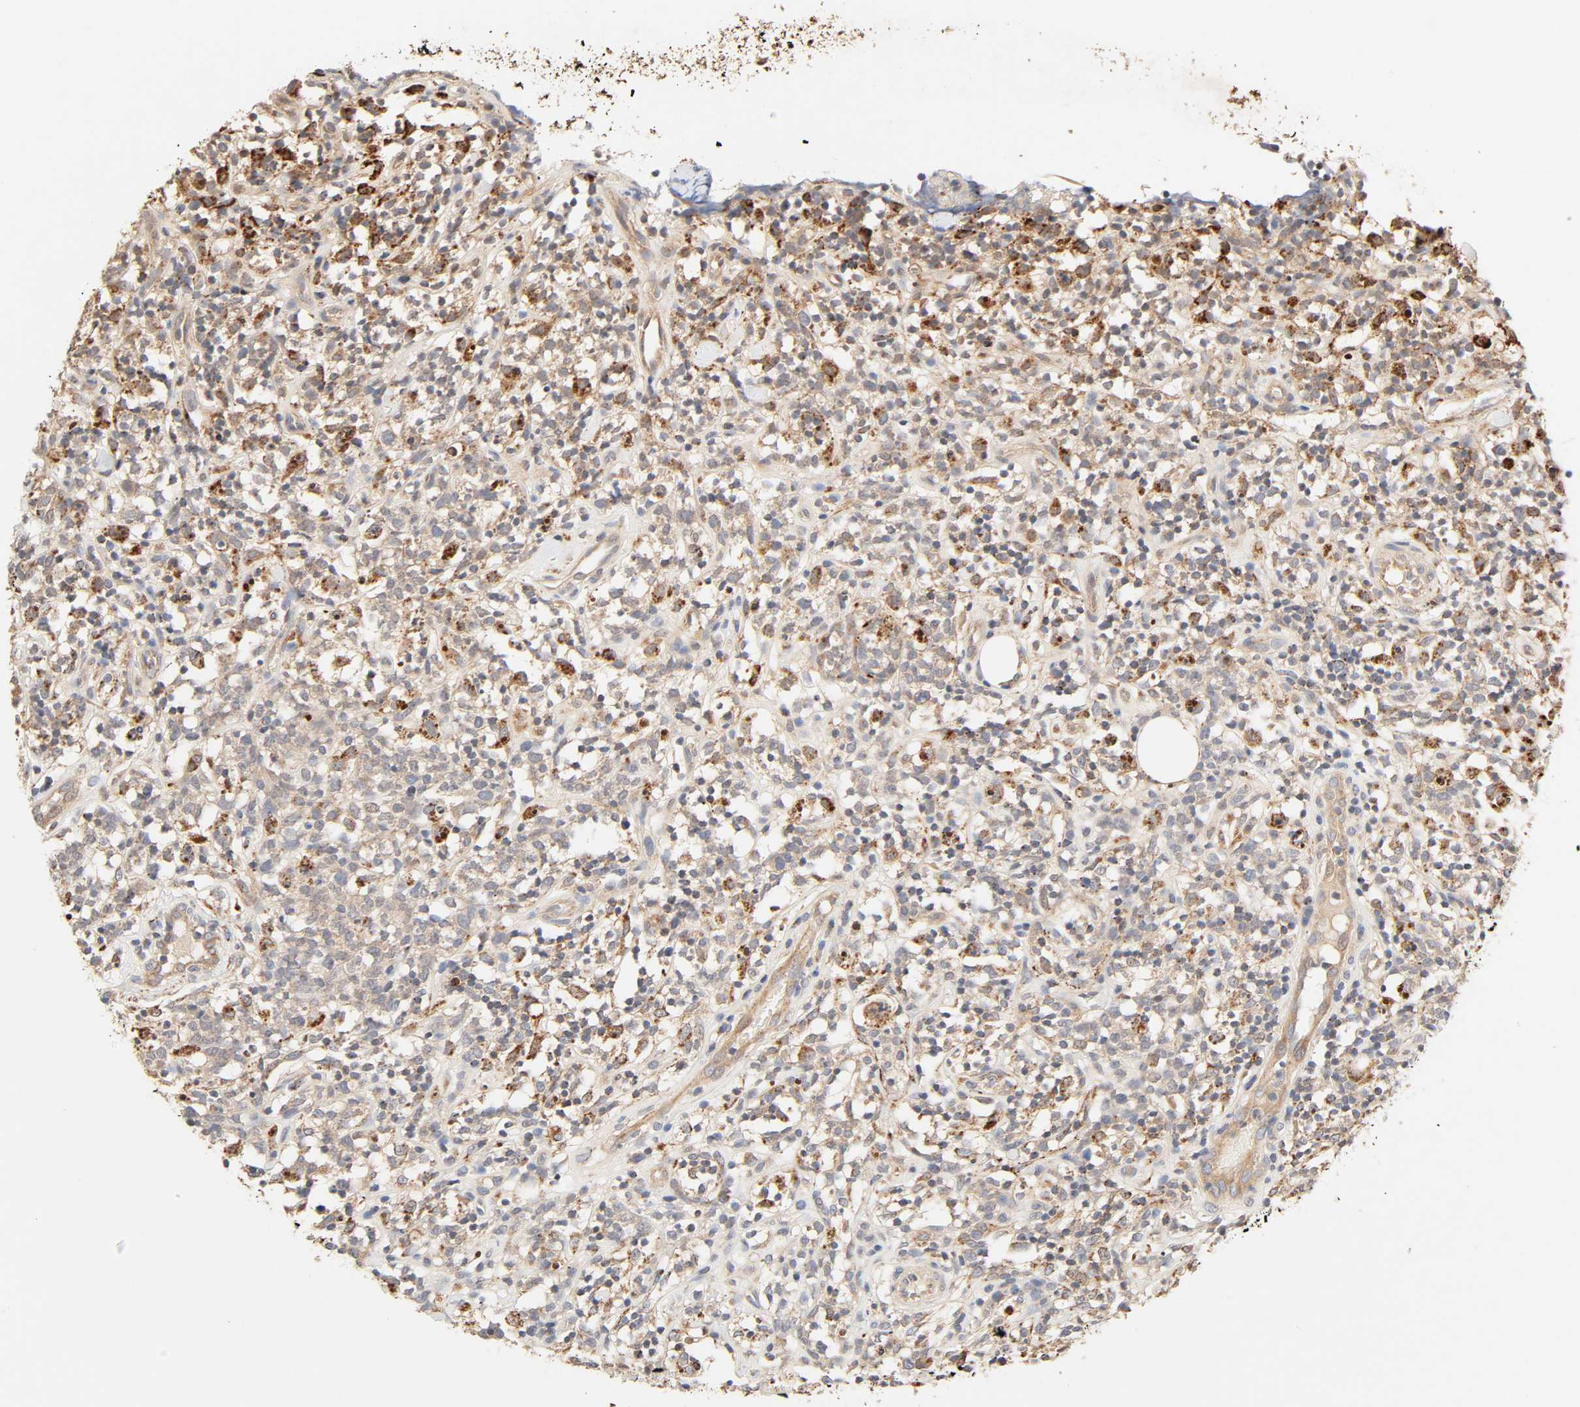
{"staining": {"intensity": "moderate", "quantity": ">75%", "location": "cytoplasmic/membranous"}, "tissue": "lymphoma", "cell_type": "Tumor cells", "image_type": "cancer", "snomed": [{"axis": "morphology", "description": "Malignant lymphoma, non-Hodgkin's type, High grade"}, {"axis": "topography", "description": "Lymph node"}], "caption": "Immunohistochemistry (IHC) of lymphoma shows medium levels of moderate cytoplasmic/membranous staining in approximately >75% of tumor cells.", "gene": "MAPK6", "patient": {"sex": "female", "age": 73}}